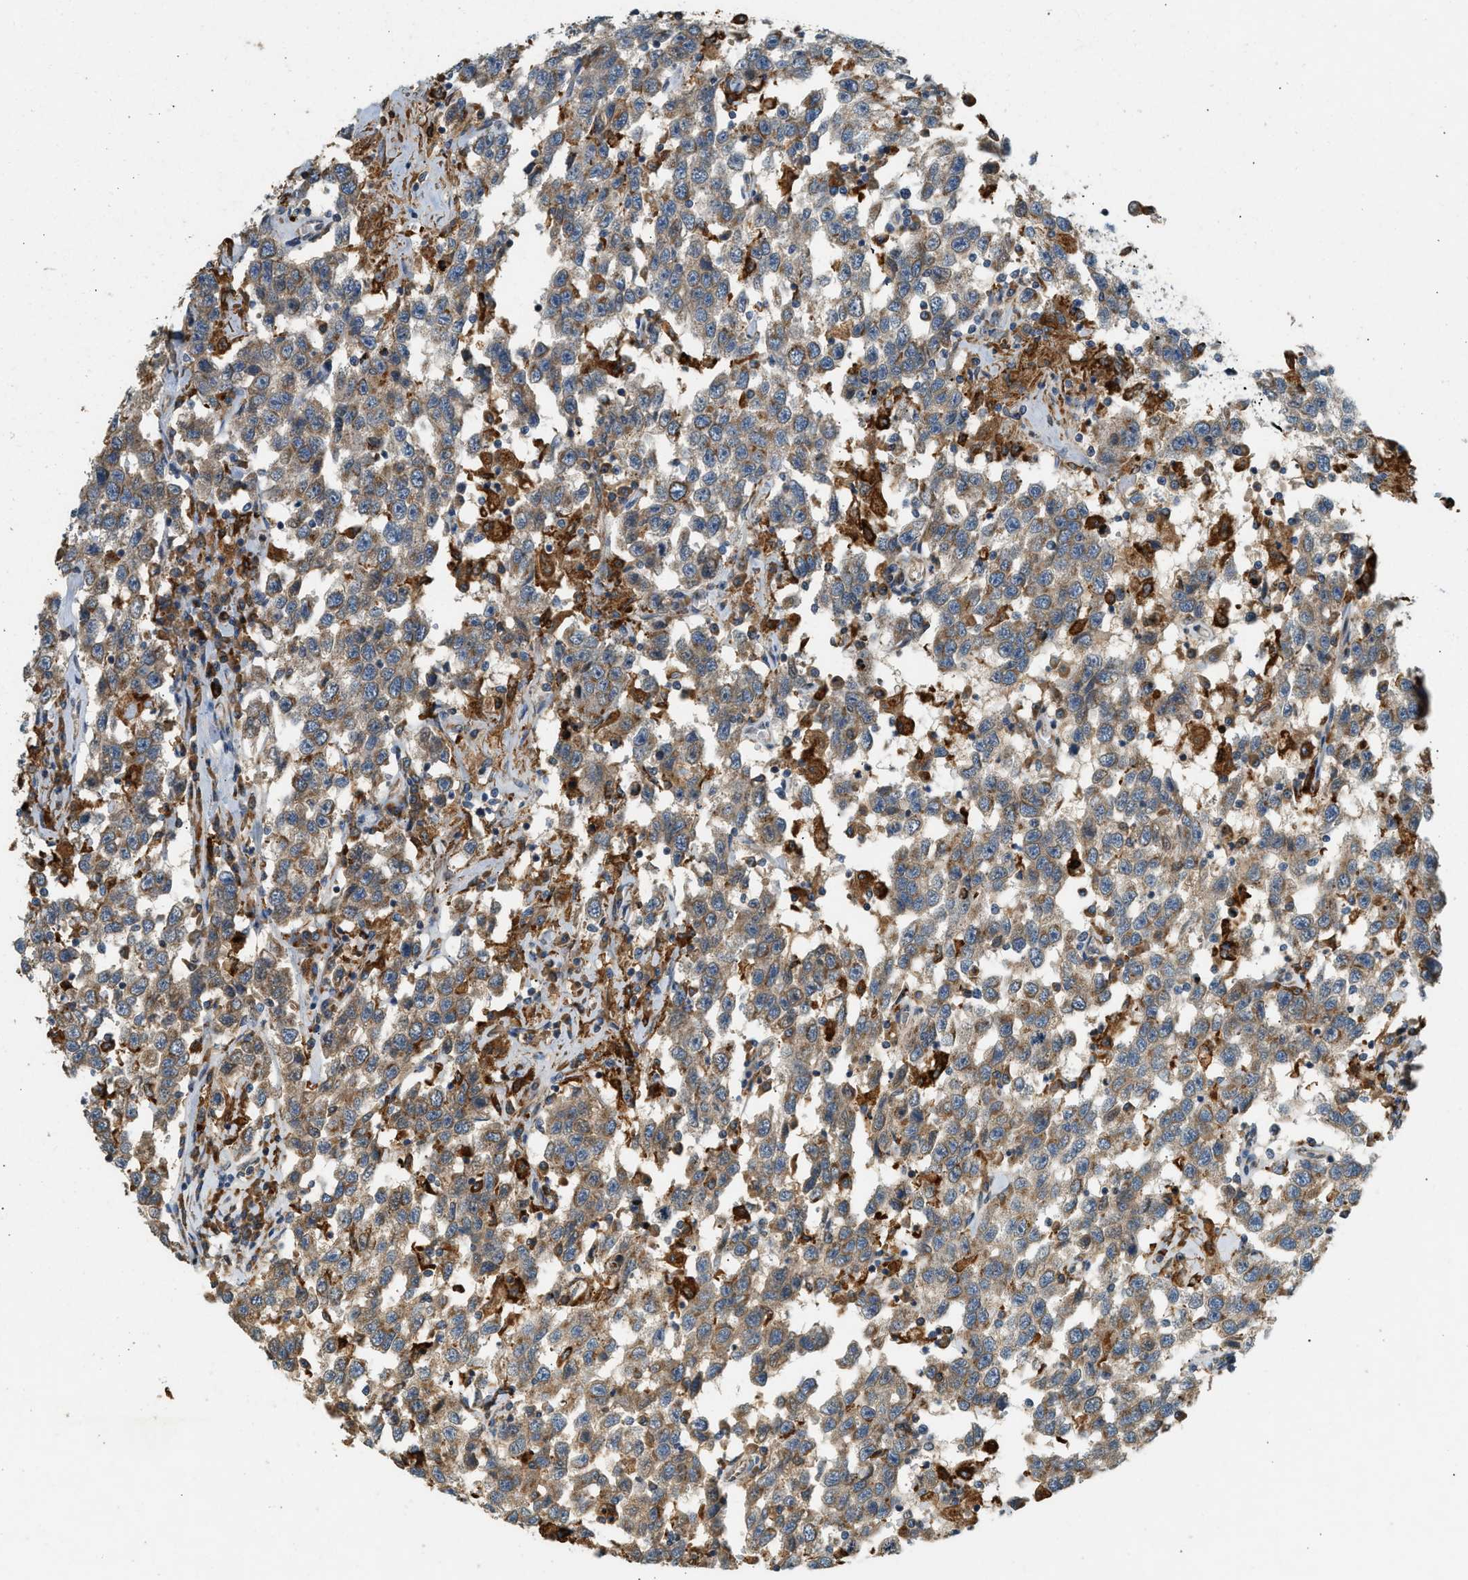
{"staining": {"intensity": "moderate", "quantity": ">75%", "location": "cytoplasmic/membranous"}, "tissue": "testis cancer", "cell_type": "Tumor cells", "image_type": "cancer", "snomed": [{"axis": "morphology", "description": "Seminoma, NOS"}, {"axis": "topography", "description": "Testis"}], "caption": "Seminoma (testis) stained with DAB immunohistochemistry displays medium levels of moderate cytoplasmic/membranous expression in approximately >75% of tumor cells. The staining was performed using DAB, with brown indicating positive protein expression. Nuclei are stained blue with hematoxylin.", "gene": "CTSB", "patient": {"sex": "male", "age": 41}}